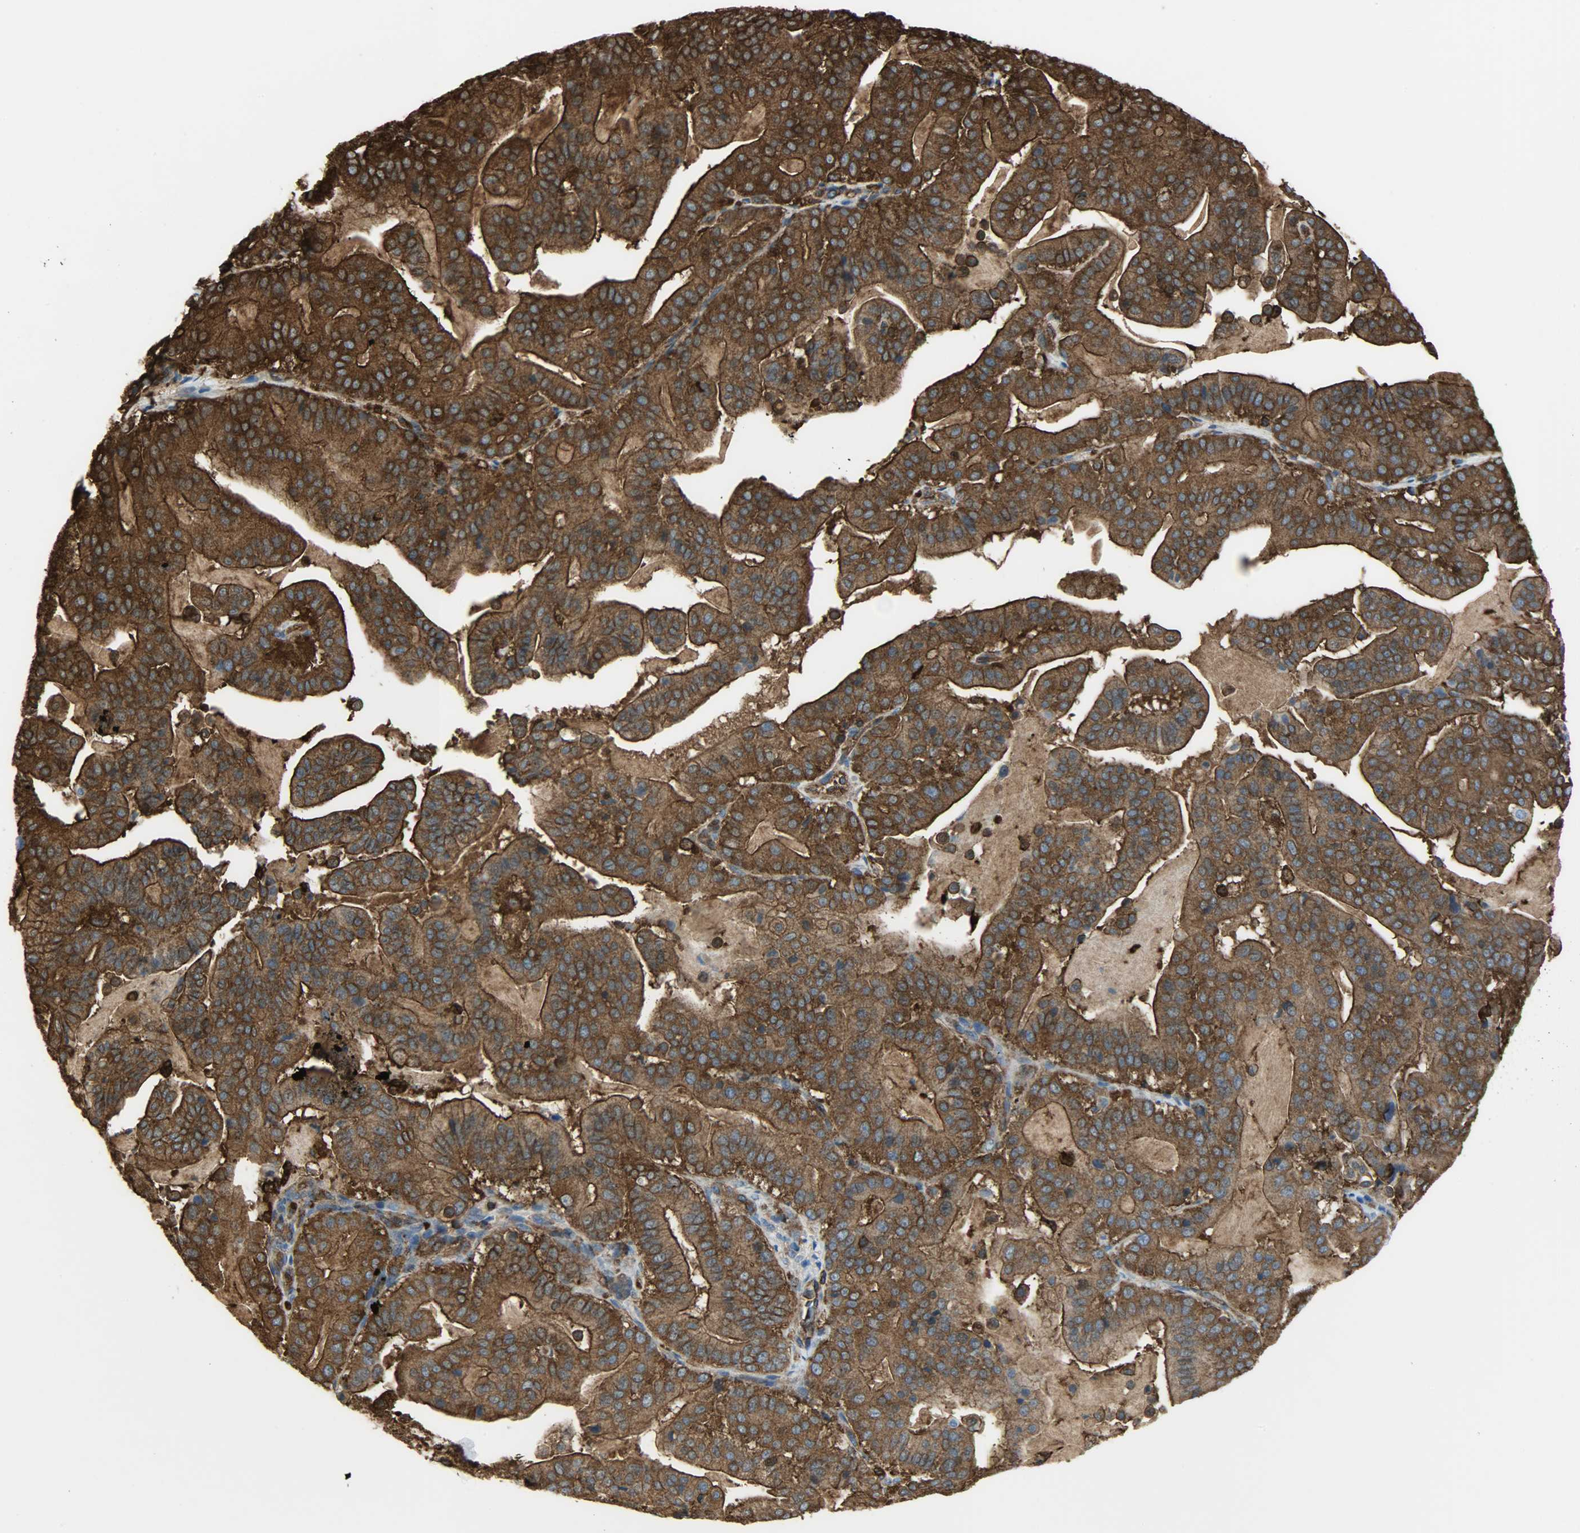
{"staining": {"intensity": "strong", "quantity": ">75%", "location": "cytoplasmic/membranous"}, "tissue": "pancreatic cancer", "cell_type": "Tumor cells", "image_type": "cancer", "snomed": [{"axis": "morphology", "description": "Adenocarcinoma, NOS"}, {"axis": "topography", "description": "Pancreas"}], "caption": "Protein expression analysis of human pancreatic cancer (adenocarcinoma) reveals strong cytoplasmic/membranous staining in approximately >75% of tumor cells. (DAB IHC with brightfield microscopy, high magnification).", "gene": "VASP", "patient": {"sex": "male", "age": 63}}